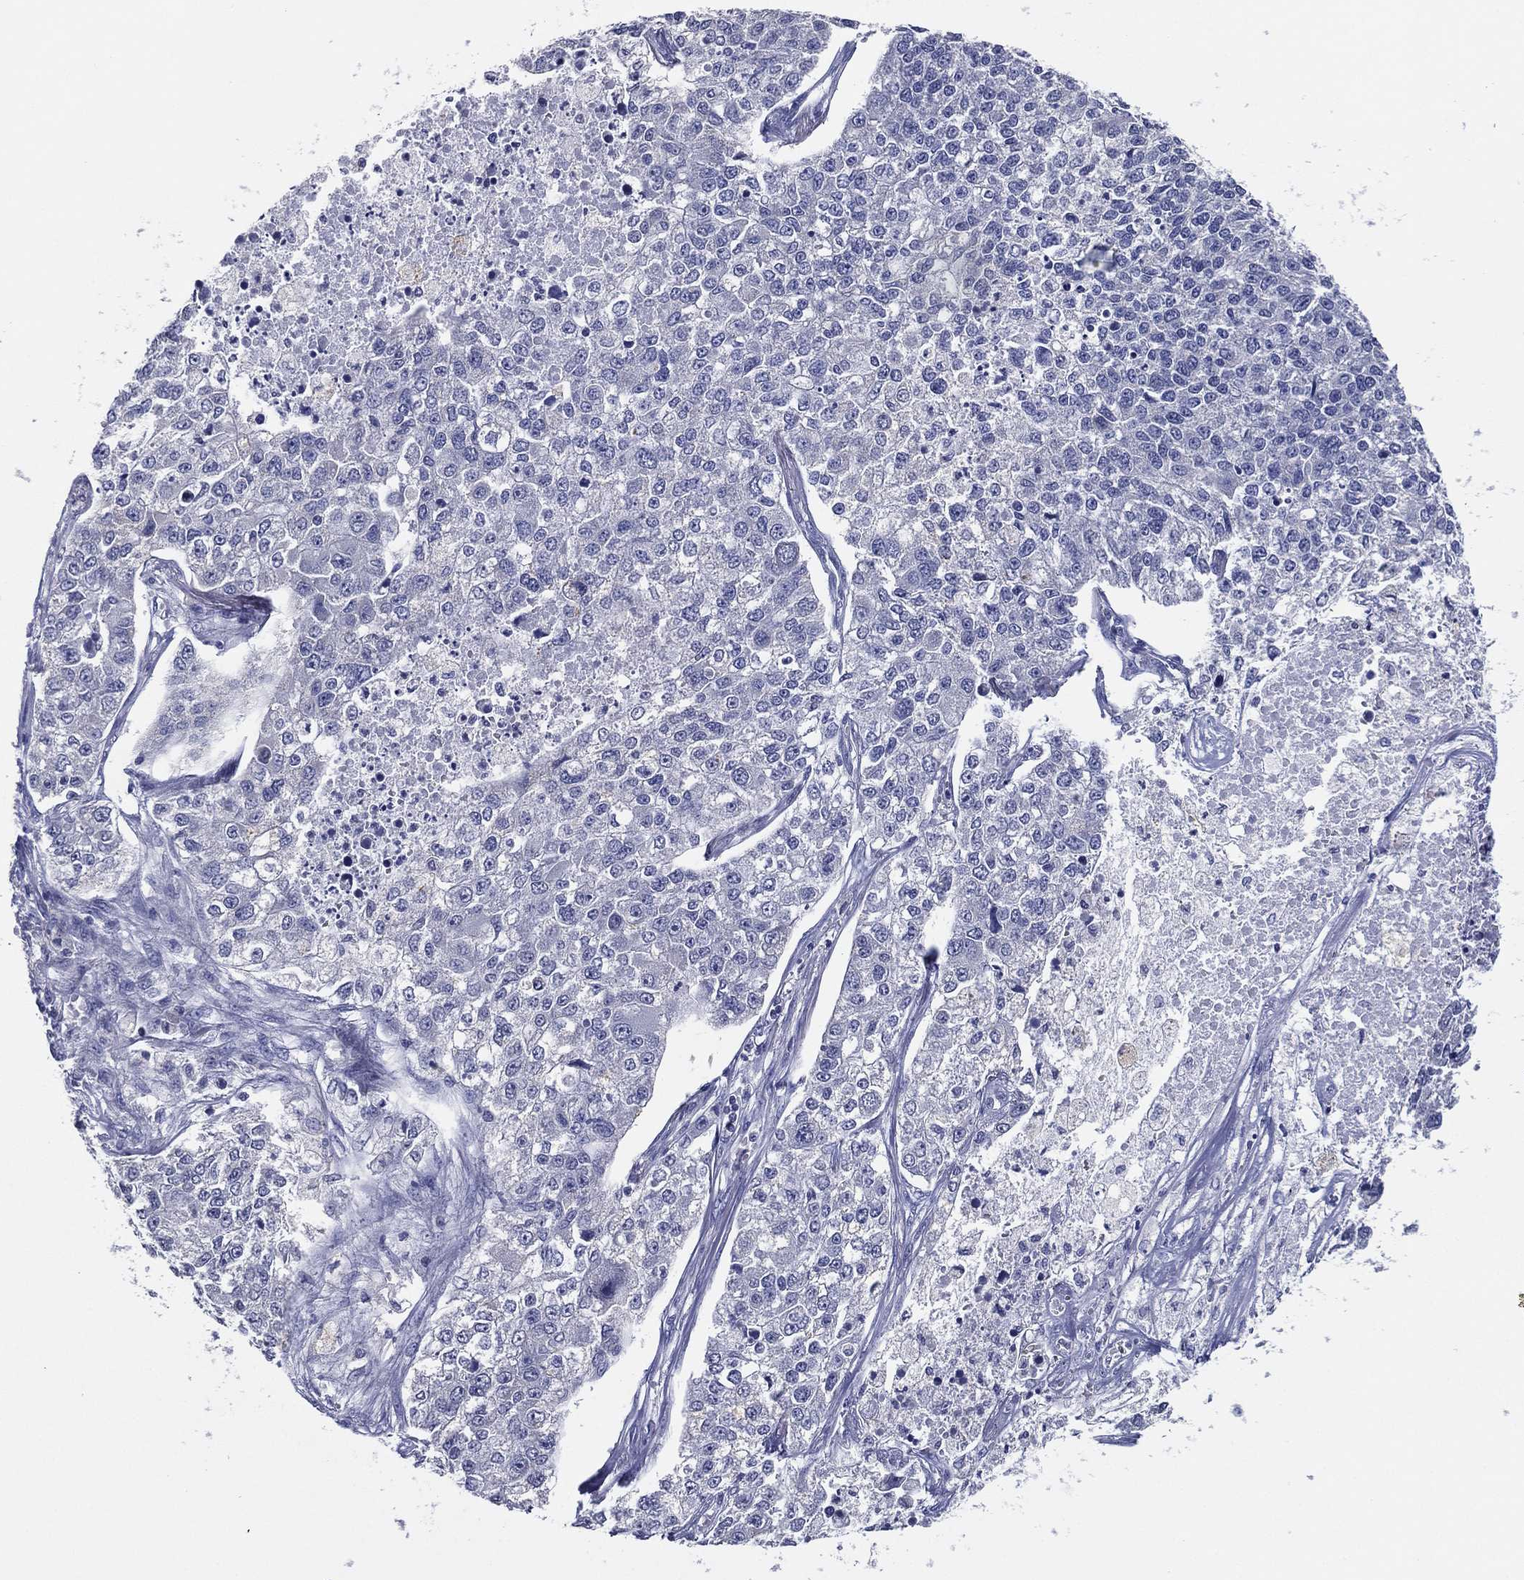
{"staining": {"intensity": "negative", "quantity": "none", "location": "none"}, "tissue": "lung cancer", "cell_type": "Tumor cells", "image_type": "cancer", "snomed": [{"axis": "morphology", "description": "Adenocarcinoma, NOS"}, {"axis": "topography", "description": "Lung"}], "caption": "Tumor cells are negative for protein expression in human adenocarcinoma (lung). (DAB immunohistochemistry (IHC), high magnification).", "gene": "SLC13A4", "patient": {"sex": "male", "age": 49}}